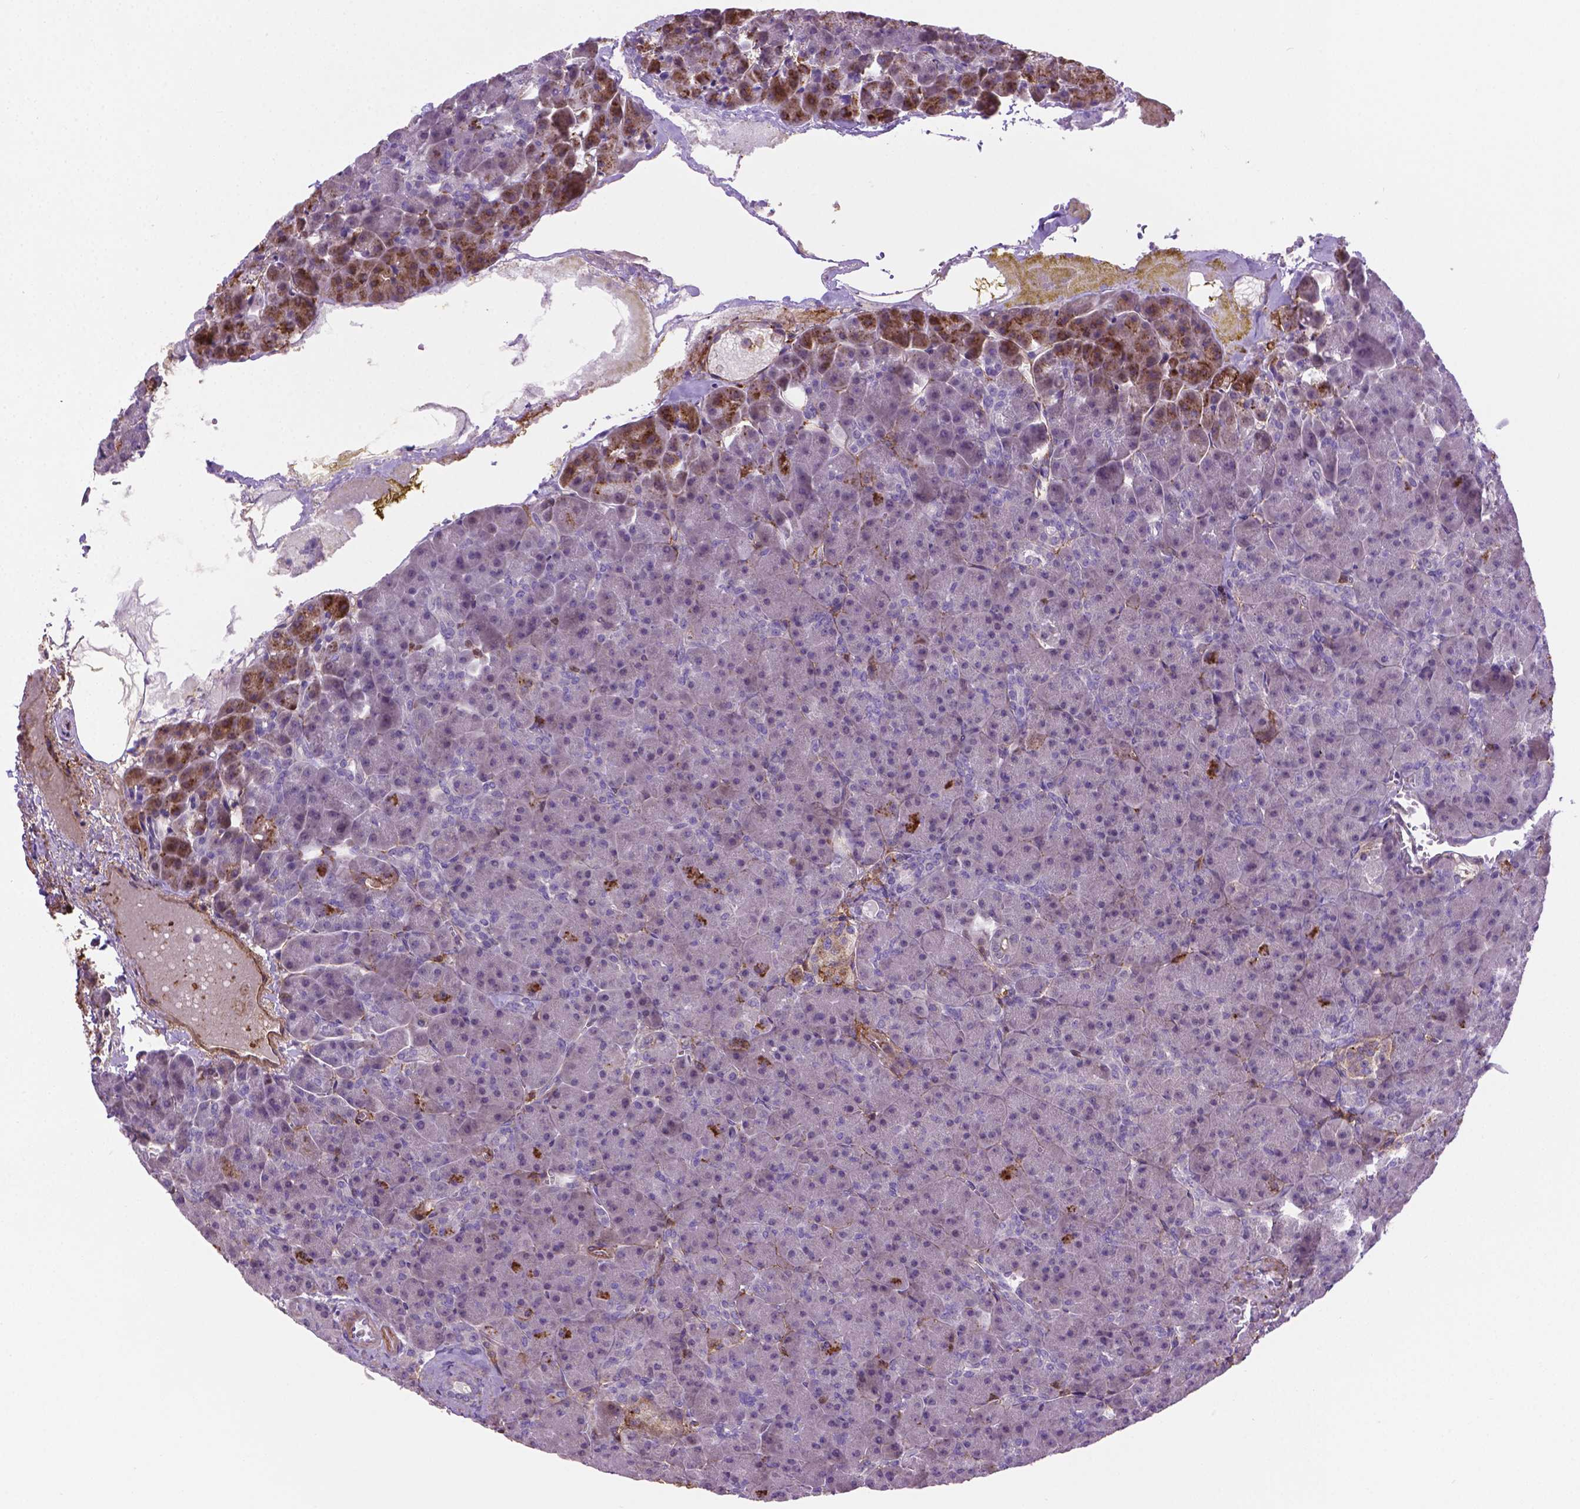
{"staining": {"intensity": "moderate", "quantity": "<25%", "location": "cytoplasmic/membranous"}, "tissue": "pancreas", "cell_type": "Exocrine glandular cells", "image_type": "normal", "snomed": [{"axis": "morphology", "description": "Normal tissue, NOS"}, {"axis": "topography", "description": "Pancreas"}], "caption": "IHC of benign human pancreas shows low levels of moderate cytoplasmic/membranous expression in approximately <25% of exocrine glandular cells.", "gene": "ACAD10", "patient": {"sex": "female", "age": 74}}